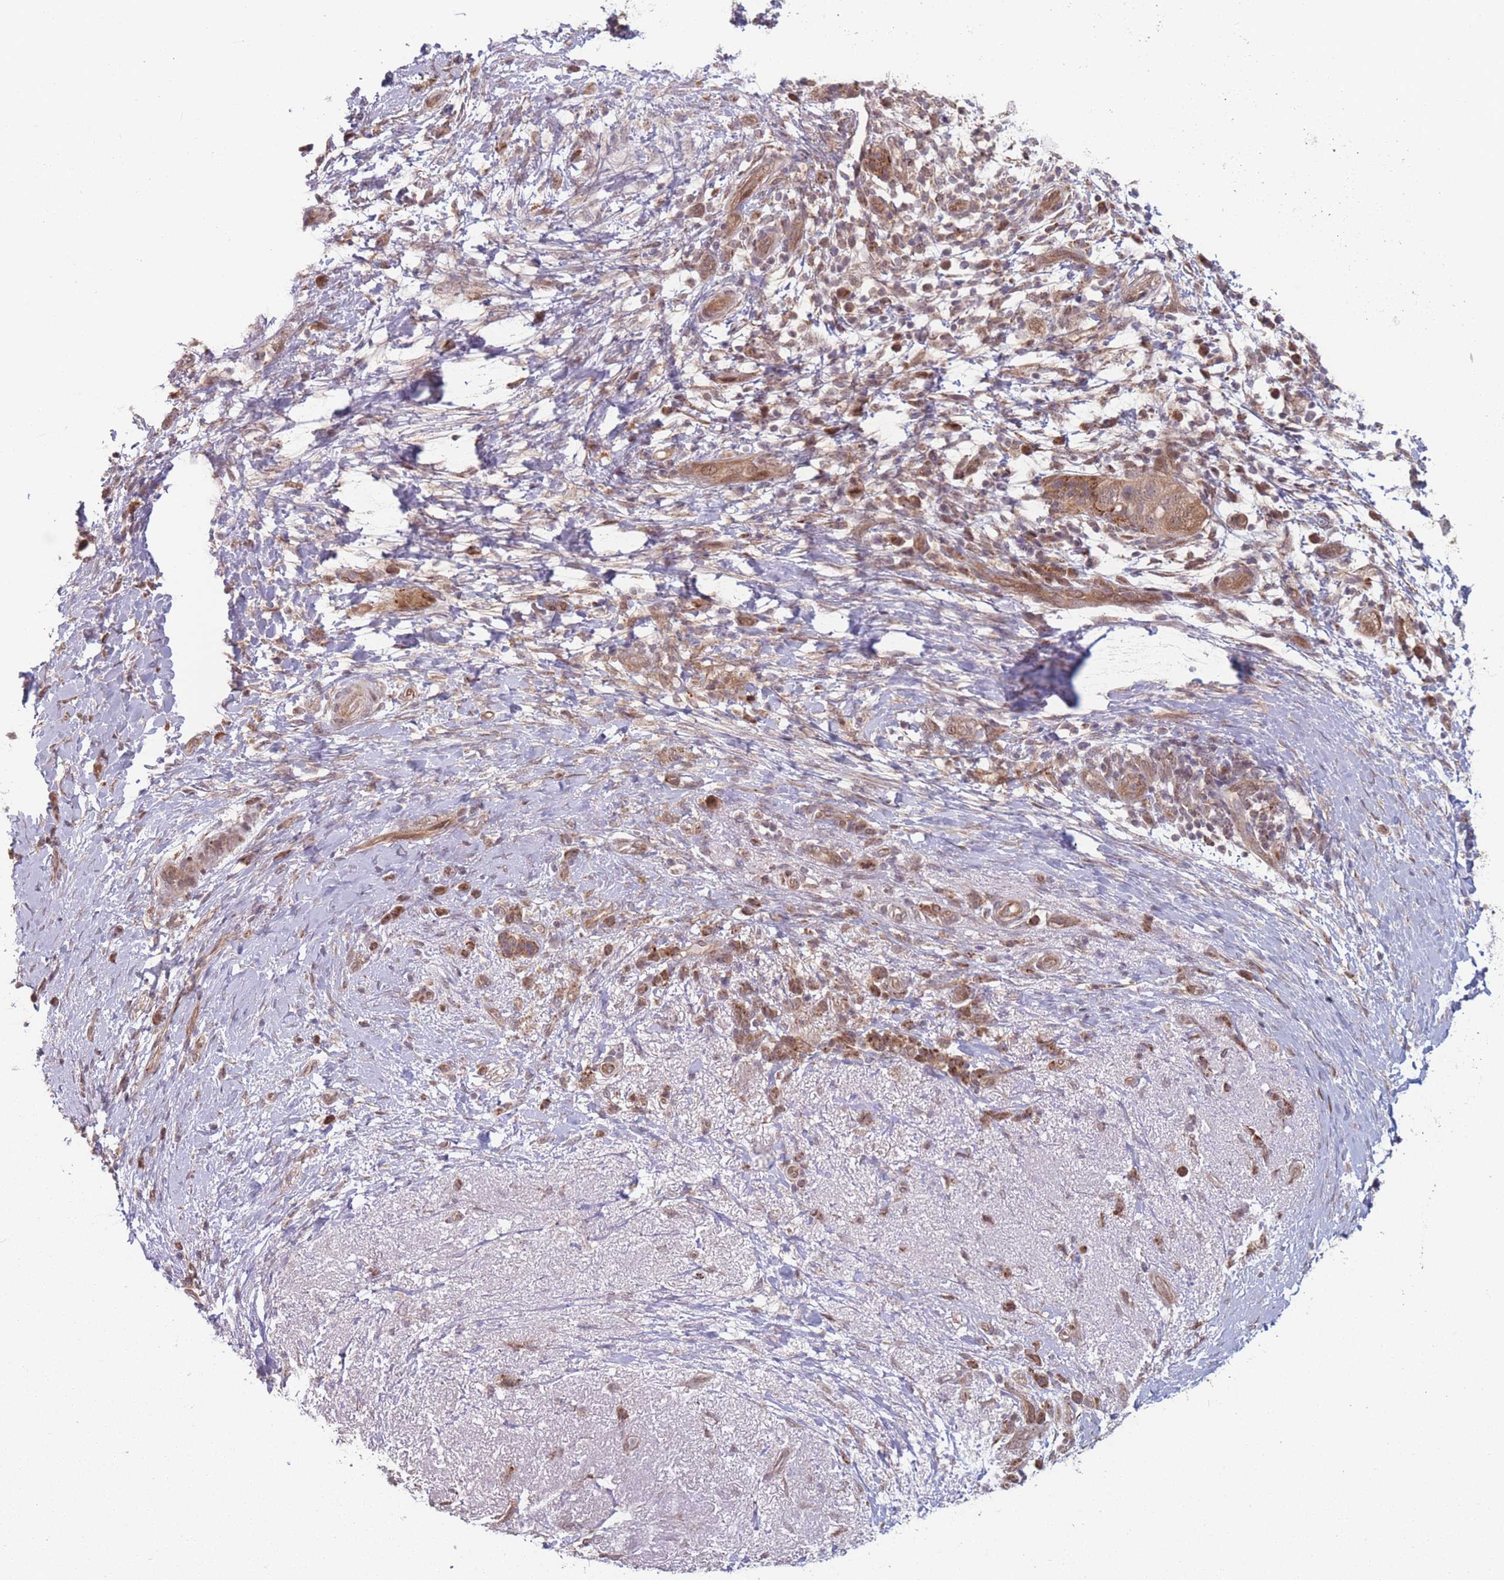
{"staining": {"intensity": "moderate", "quantity": ">75%", "location": "cytoplasmic/membranous"}, "tissue": "pancreatic cancer", "cell_type": "Tumor cells", "image_type": "cancer", "snomed": [{"axis": "morphology", "description": "Adenocarcinoma, NOS"}, {"axis": "topography", "description": "Pancreas"}], "caption": "Approximately >75% of tumor cells in human adenocarcinoma (pancreatic) display moderate cytoplasmic/membranous protein expression as visualized by brown immunohistochemical staining.", "gene": "RPS18", "patient": {"sex": "female", "age": 72}}